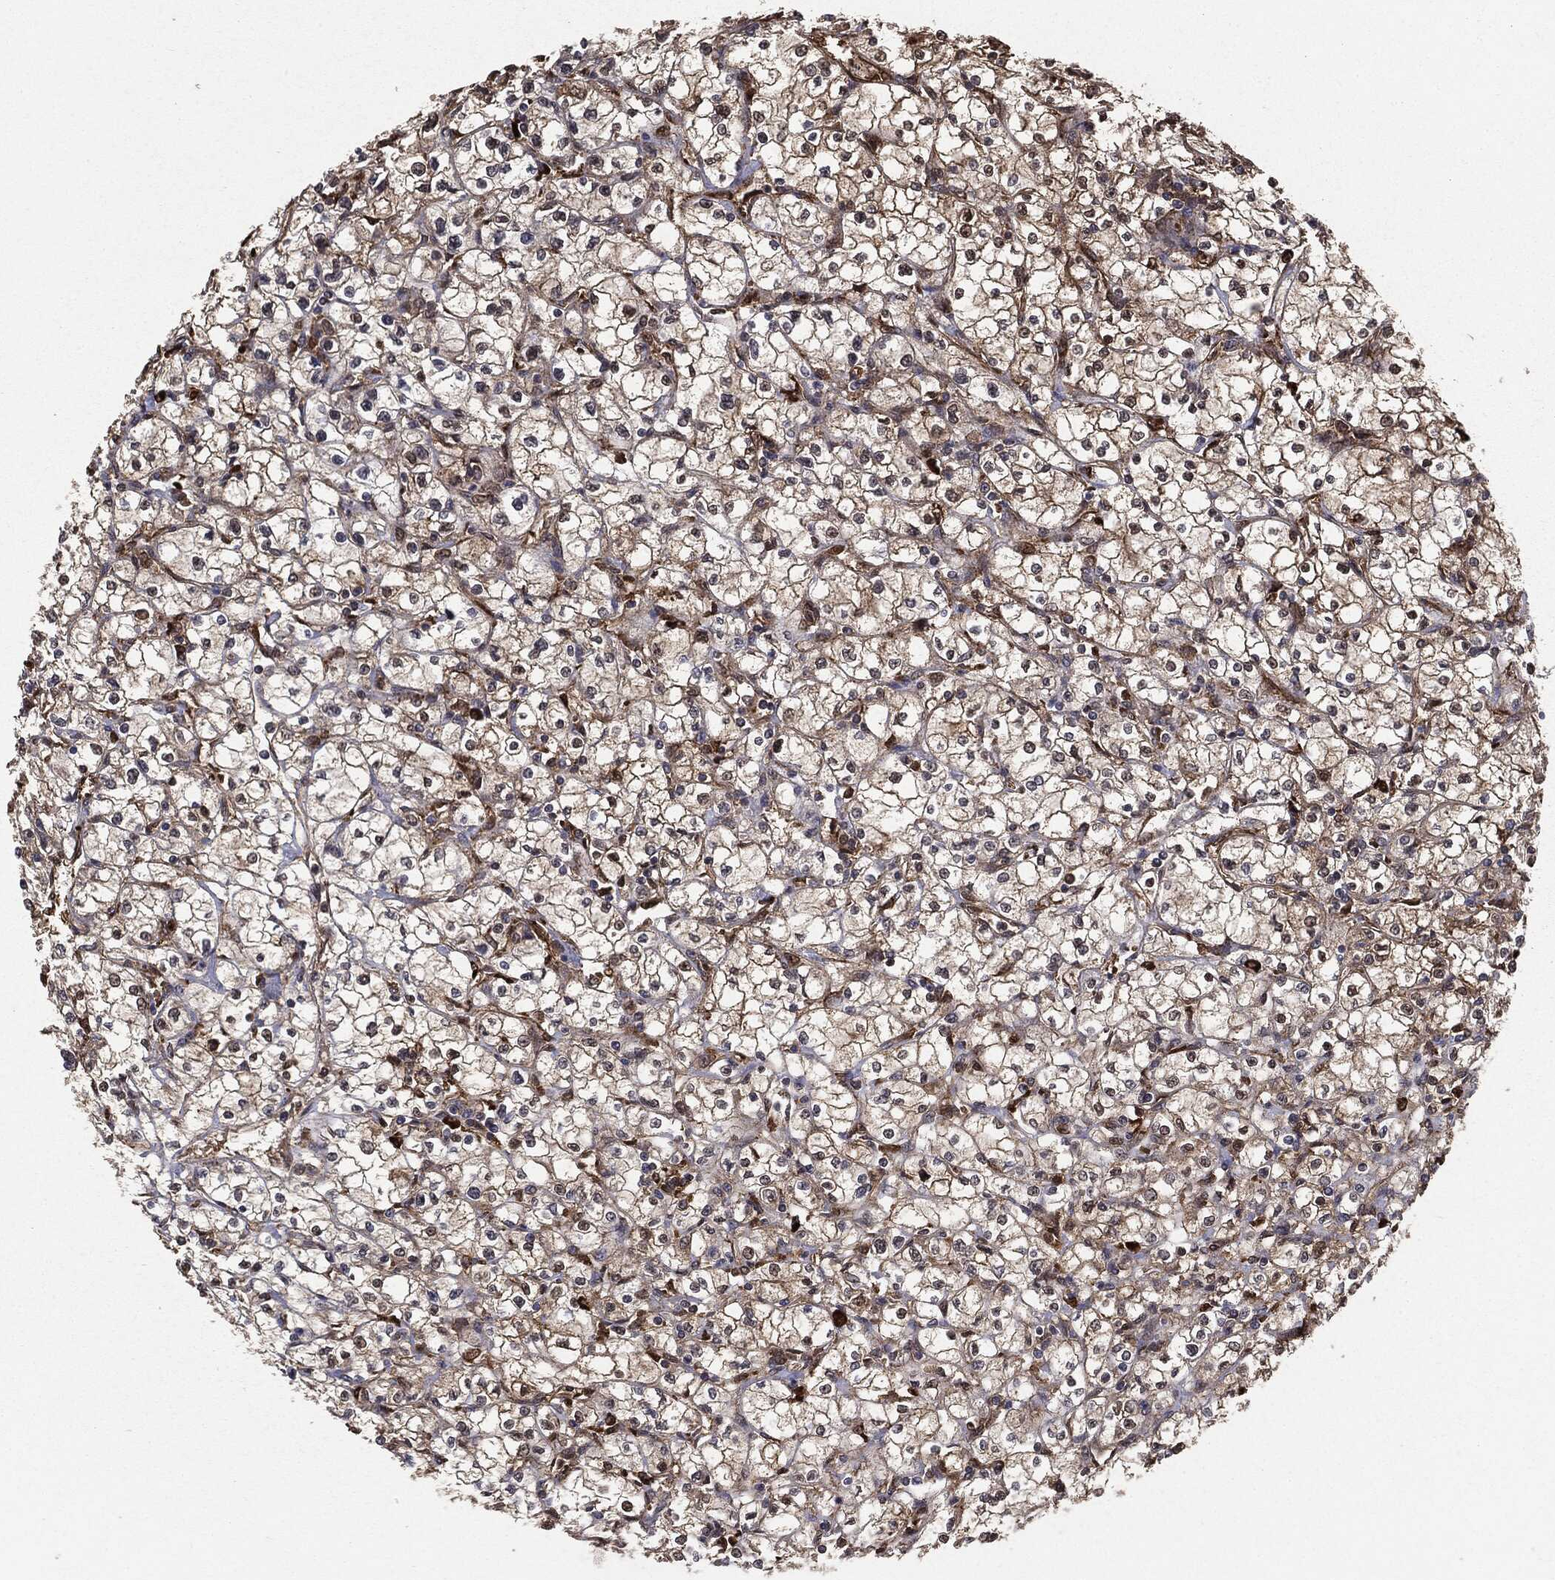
{"staining": {"intensity": "moderate", "quantity": ">75%", "location": "cytoplasmic/membranous"}, "tissue": "renal cancer", "cell_type": "Tumor cells", "image_type": "cancer", "snomed": [{"axis": "morphology", "description": "Adenocarcinoma, NOS"}, {"axis": "topography", "description": "Kidney"}], "caption": "Immunohistochemical staining of renal cancer shows medium levels of moderate cytoplasmic/membranous positivity in about >75% of tumor cells. (DAB IHC with brightfield microscopy, high magnification).", "gene": "NME1", "patient": {"sex": "male", "age": 67}}